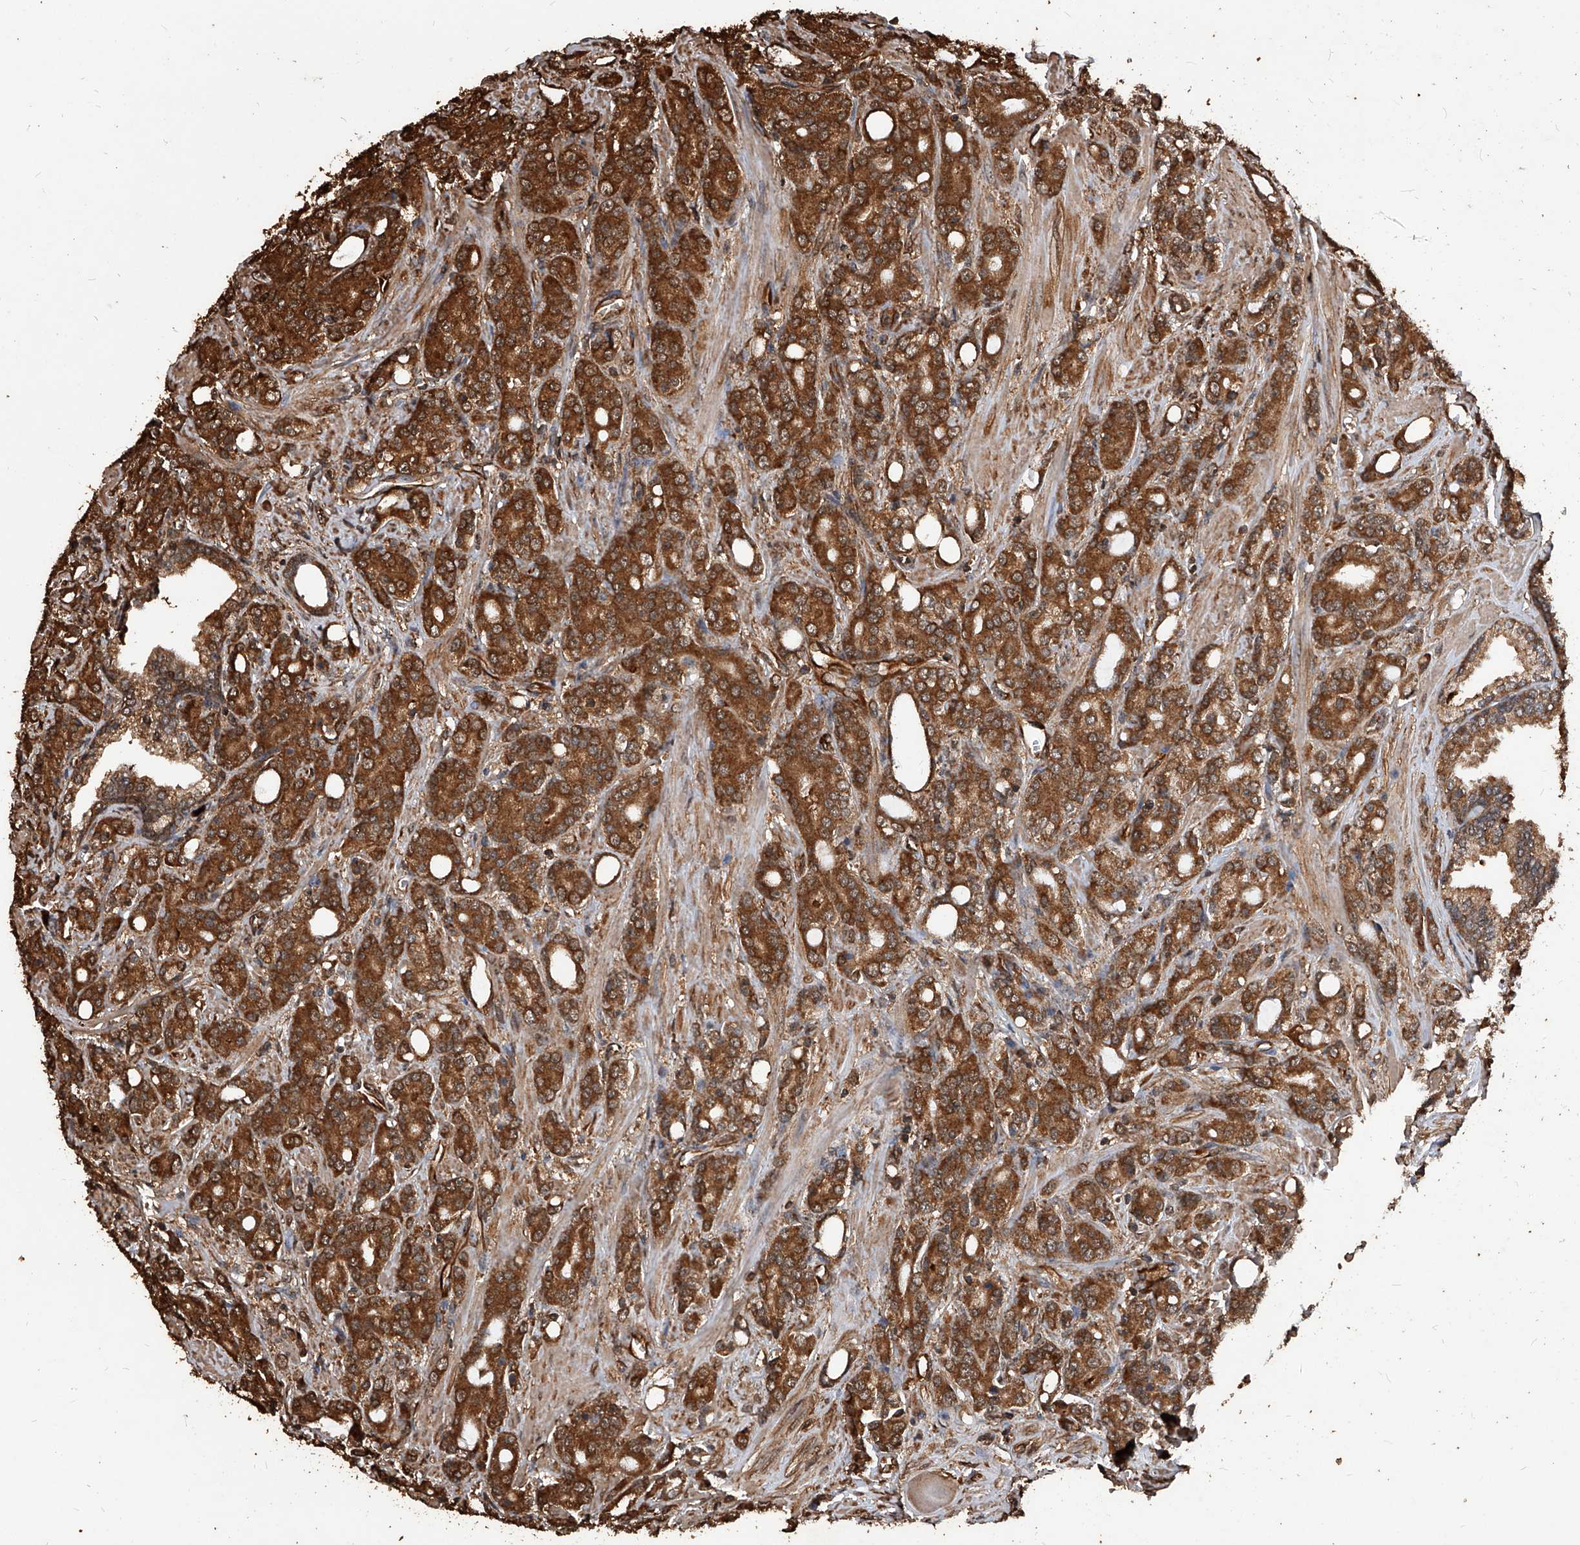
{"staining": {"intensity": "strong", "quantity": ">75%", "location": "cytoplasmic/membranous"}, "tissue": "prostate cancer", "cell_type": "Tumor cells", "image_type": "cancer", "snomed": [{"axis": "morphology", "description": "Adenocarcinoma, High grade"}, {"axis": "topography", "description": "Prostate"}], "caption": "IHC histopathology image of adenocarcinoma (high-grade) (prostate) stained for a protein (brown), which reveals high levels of strong cytoplasmic/membranous staining in approximately >75% of tumor cells.", "gene": "UCP2", "patient": {"sex": "male", "age": 62}}